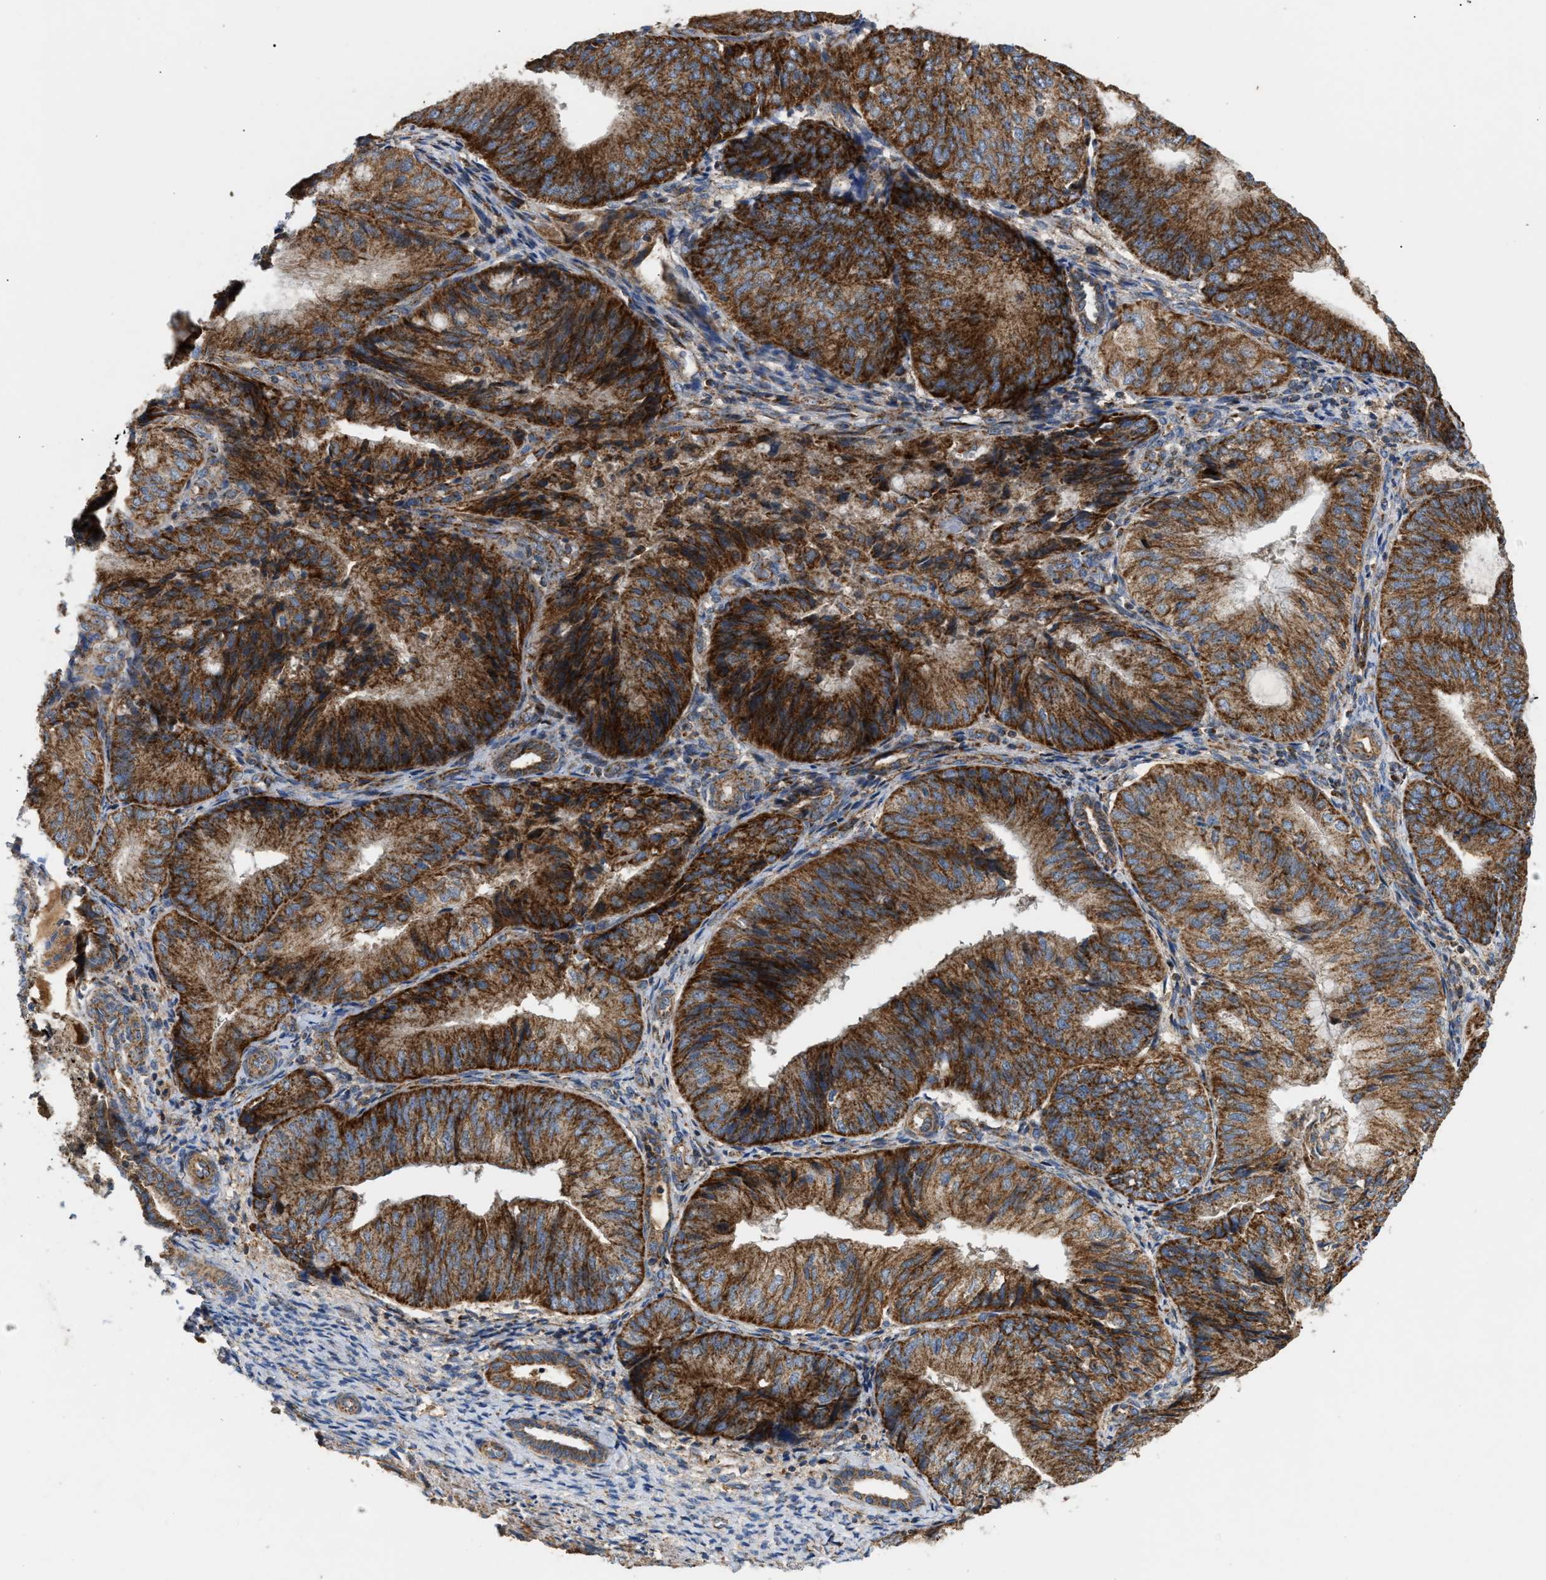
{"staining": {"intensity": "strong", "quantity": ">75%", "location": "cytoplasmic/membranous"}, "tissue": "endometrial cancer", "cell_type": "Tumor cells", "image_type": "cancer", "snomed": [{"axis": "morphology", "description": "Adenocarcinoma, NOS"}, {"axis": "topography", "description": "Endometrium"}], "caption": "Endometrial cancer stained with immunohistochemistry reveals strong cytoplasmic/membranous positivity in about >75% of tumor cells.", "gene": "TACO1", "patient": {"sex": "female", "age": 81}}